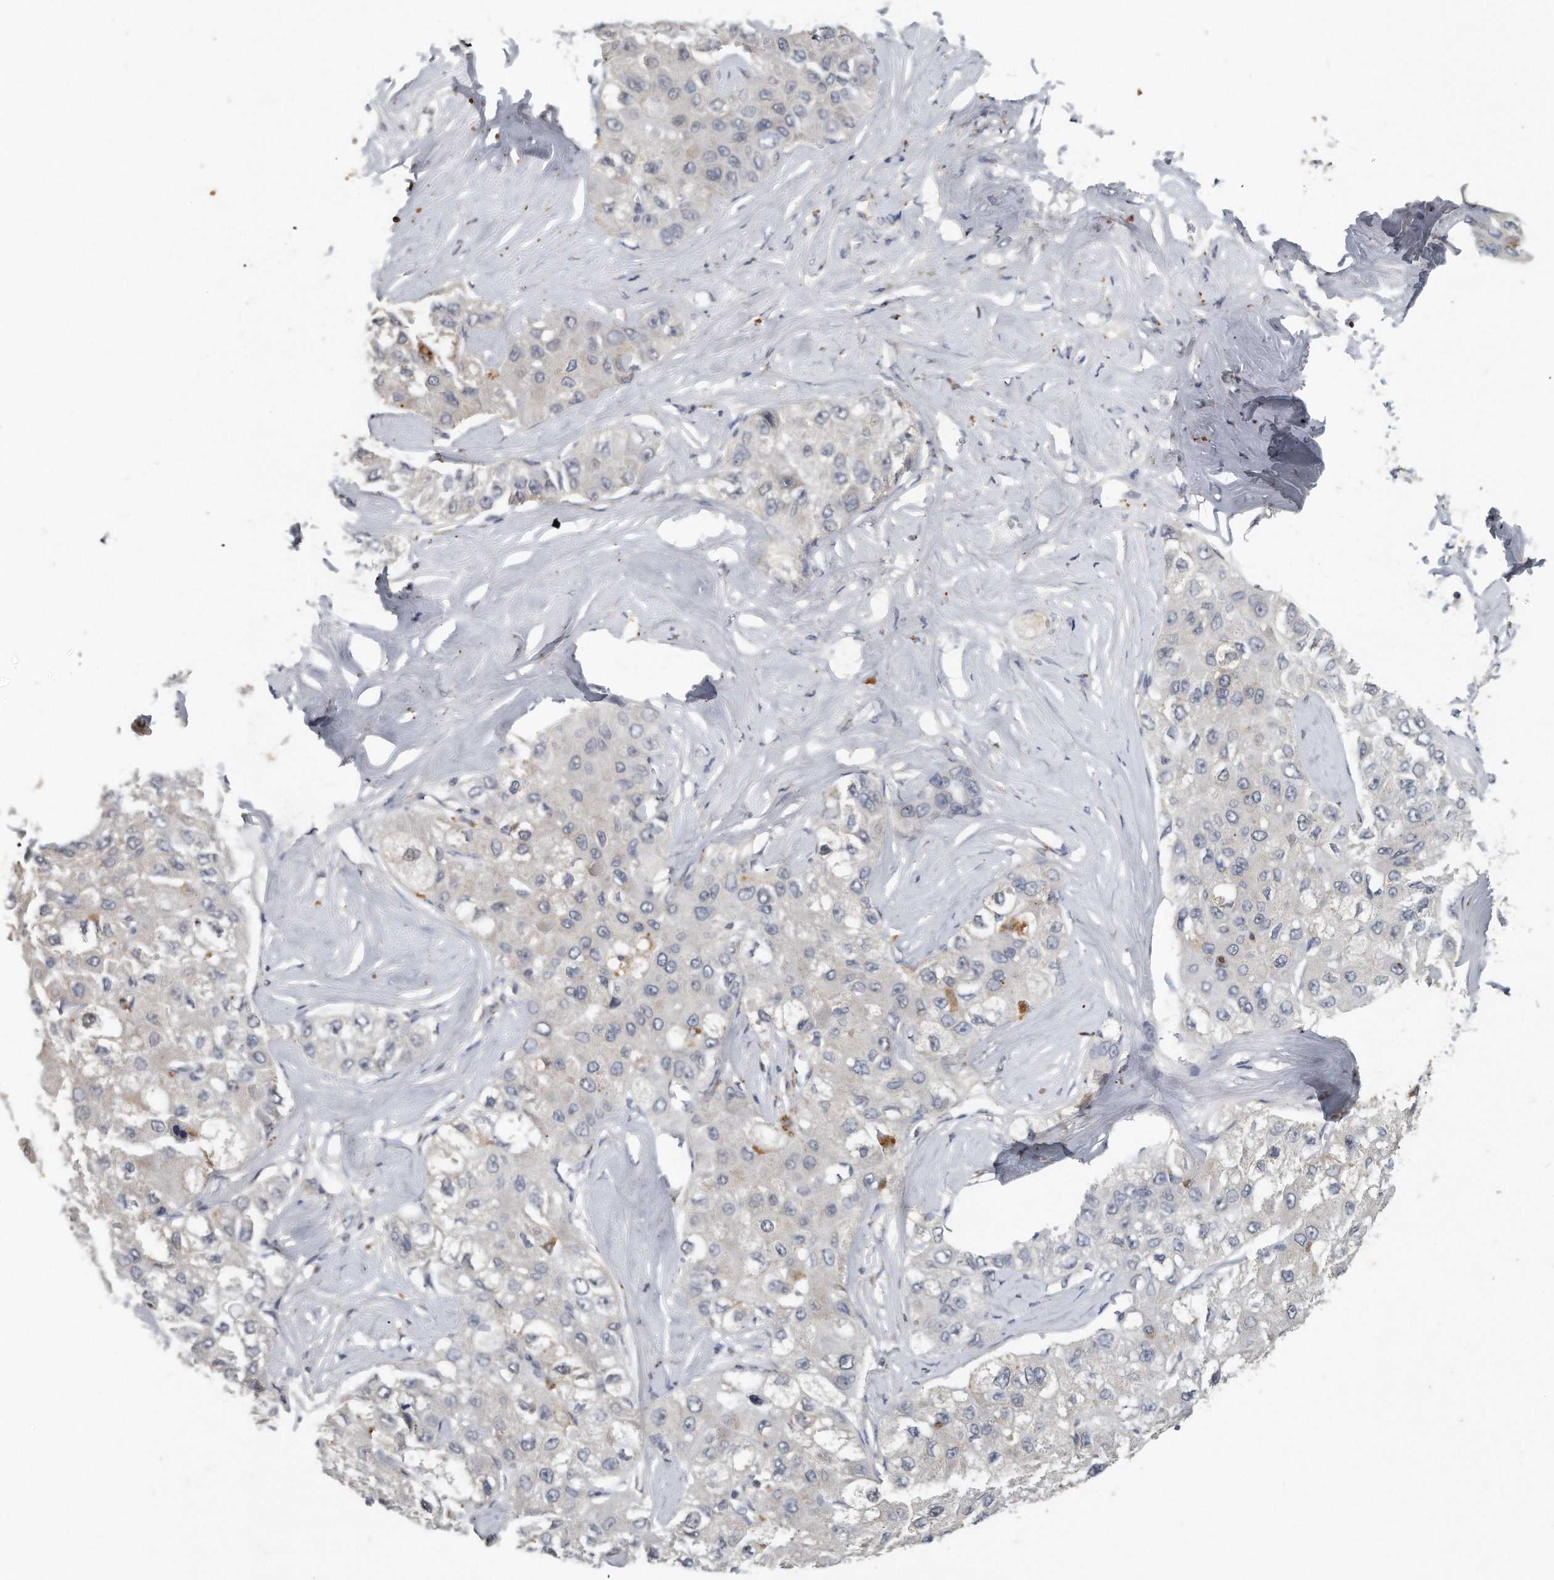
{"staining": {"intensity": "negative", "quantity": "none", "location": "none"}, "tissue": "liver cancer", "cell_type": "Tumor cells", "image_type": "cancer", "snomed": [{"axis": "morphology", "description": "Carcinoma, Hepatocellular, NOS"}, {"axis": "topography", "description": "Liver"}], "caption": "Tumor cells show no significant protein positivity in liver cancer (hepatocellular carcinoma).", "gene": "CAMK1", "patient": {"sex": "male", "age": 80}}